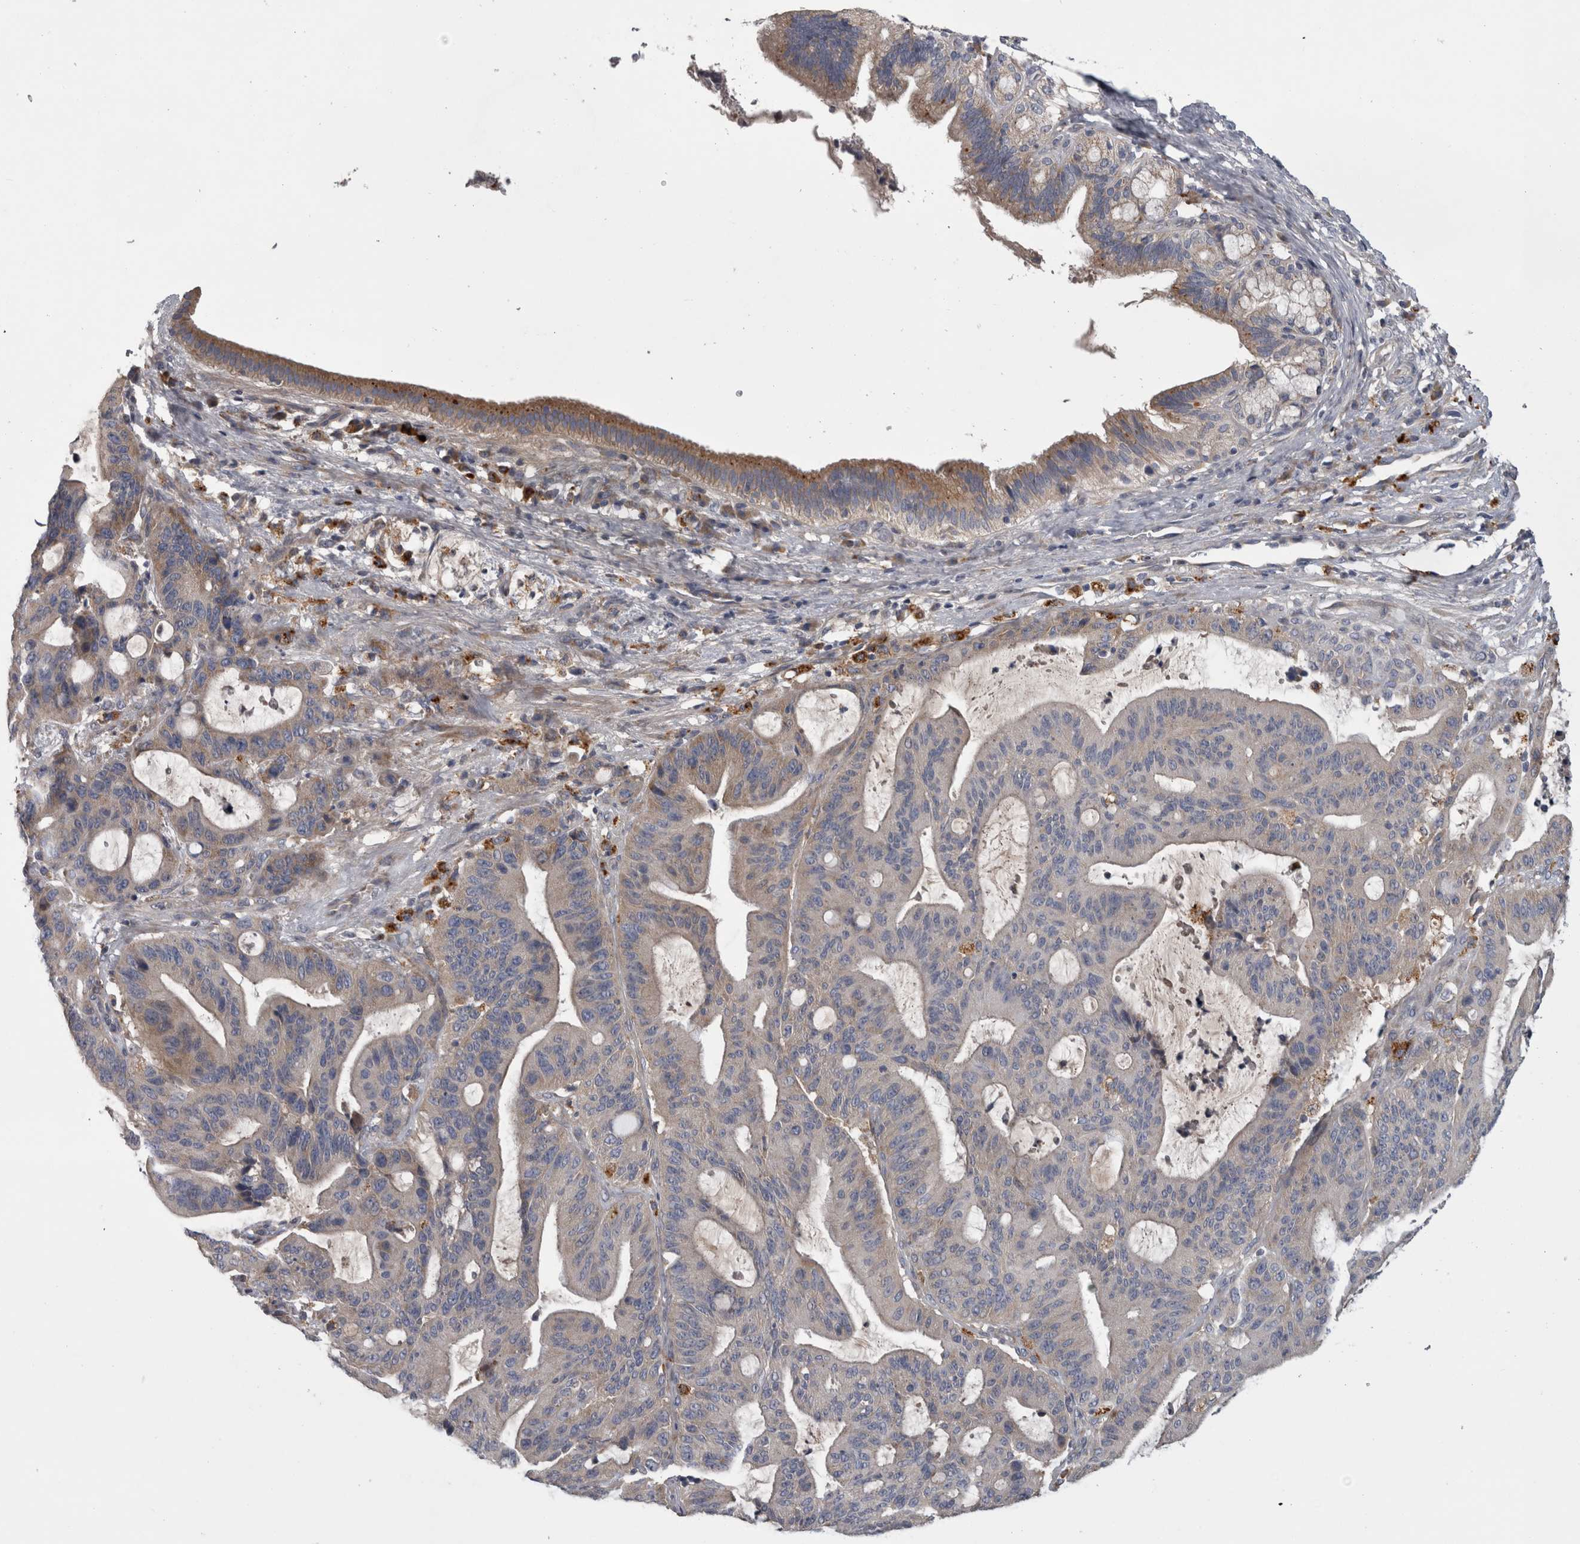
{"staining": {"intensity": "moderate", "quantity": "<25%", "location": "cytoplasmic/membranous"}, "tissue": "liver cancer", "cell_type": "Tumor cells", "image_type": "cancer", "snomed": [{"axis": "morphology", "description": "Normal tissue, NOS"}, {"axis": "morphology", "description": "Cholangiocarcinoma"}, {"axis": "topography", "description": "Liver"}, {"axis": "topography", "description": "Peripheral nerve tissue"}], "caption": "Liver cancer (cholangiocarcinoma) stained with a protein marker displays moderate staining in tumor cells.", "gene": "ATXN2", "patient": {"sex": "female", "age": 73}}